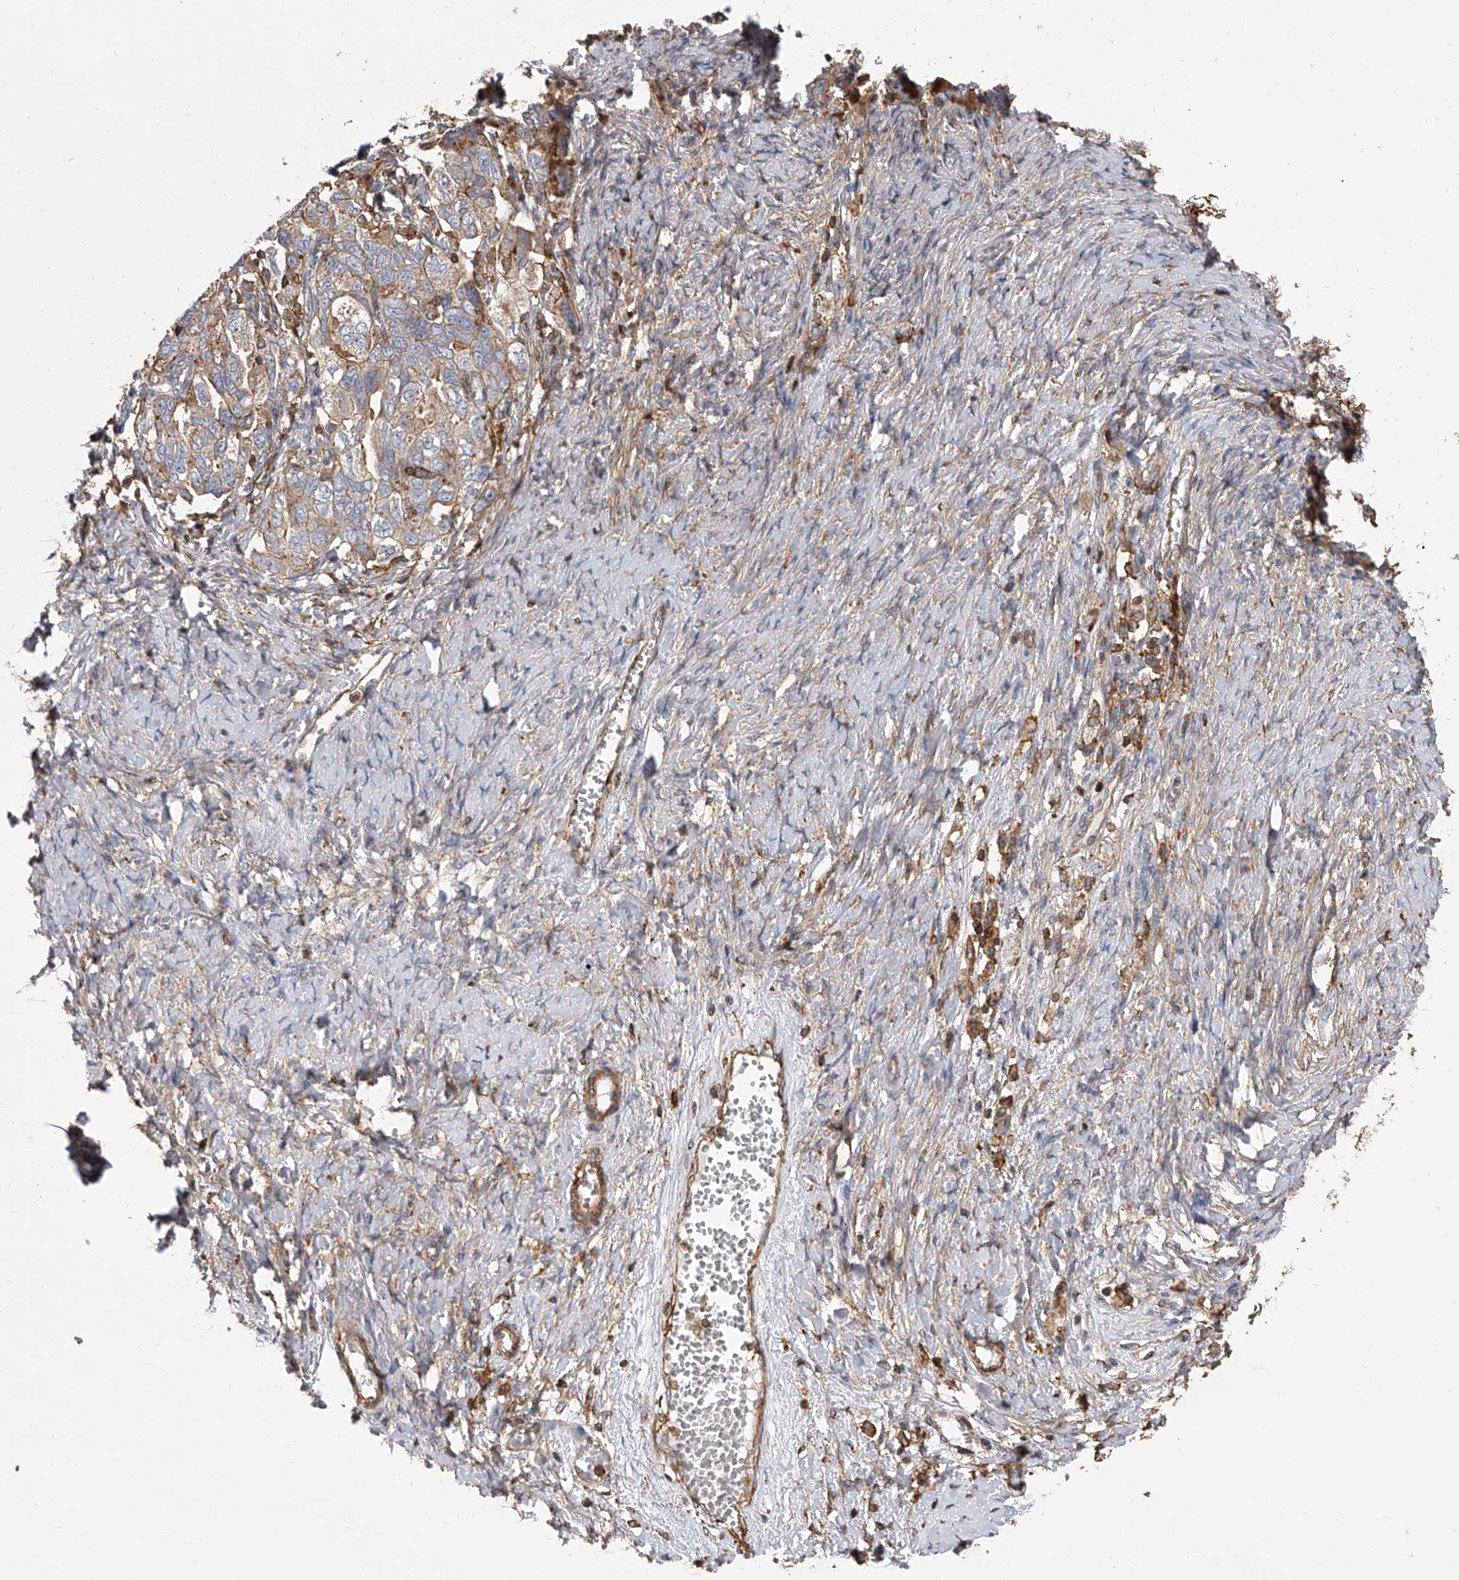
{"staining": {"intensity": "moderate", "quantity": "25%-75%", "location": "cytoplasmic/membranous"}, "tissue": "ovarian cancer", "cell_type": "Tumor cells", "image_type": "cancer", "snomed": [{"axis": "morphology", "description": "Carcinoma, NOS"}, {"axis": "morphology", "description": "Cystadenocarcinoma, serous, NOS"}, {"axis": "topography", "description": "Ovary"}], "caption": "Ovarian cancer (serous cystadenocarcinoma) tissue reveals moderate cytoplasmic/membranous expression in about 25%-75% of tumor cells, visualized by immunohistochemistry.", "gene": "PISD", "patient": {"sex": "female", "age": 69}}